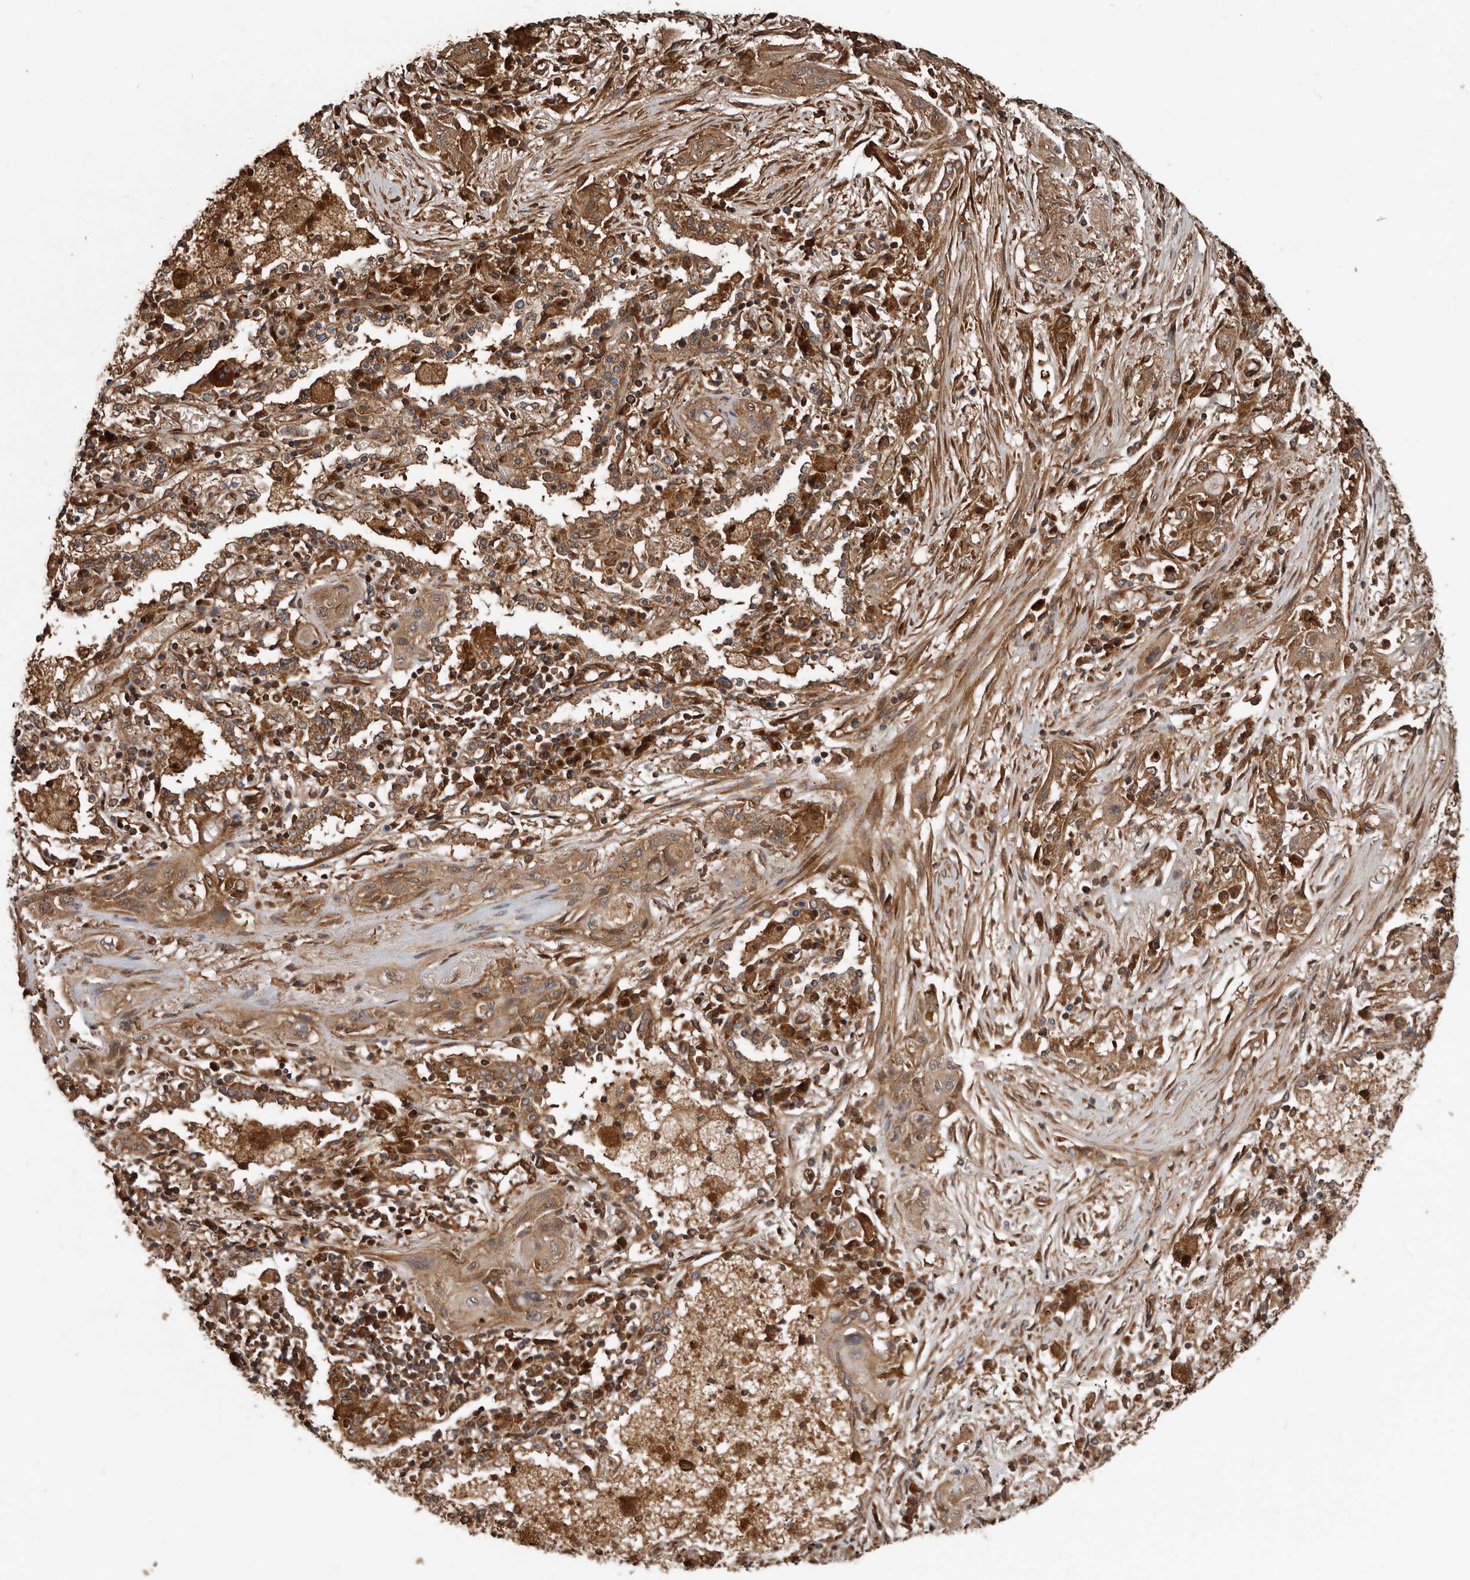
{"staining": {"intensity": "moderate", "quantity": ">75%", "location": "cytoplasmic/membranous"}, "tissue": "lung cancer", "cell_type": "Tumor cells", "image_type": "cancer", "snomed": [{"axis": "morphology", "description": "Squamous cell carcinoma, NOS"}, {"axis": "topography", "description": "Lung"}], "caption": "A brown stain labels moderate cytoplasmic/membranous positivity of a protein in human lung cancer (squamous cell carcinoma) tumor cells. Immunohistochemistry (ihc) stains the protein in brown and the nuclei are stained blue.", "gene": "YOD1", "patient": {"sex": "female", "age": 47}}